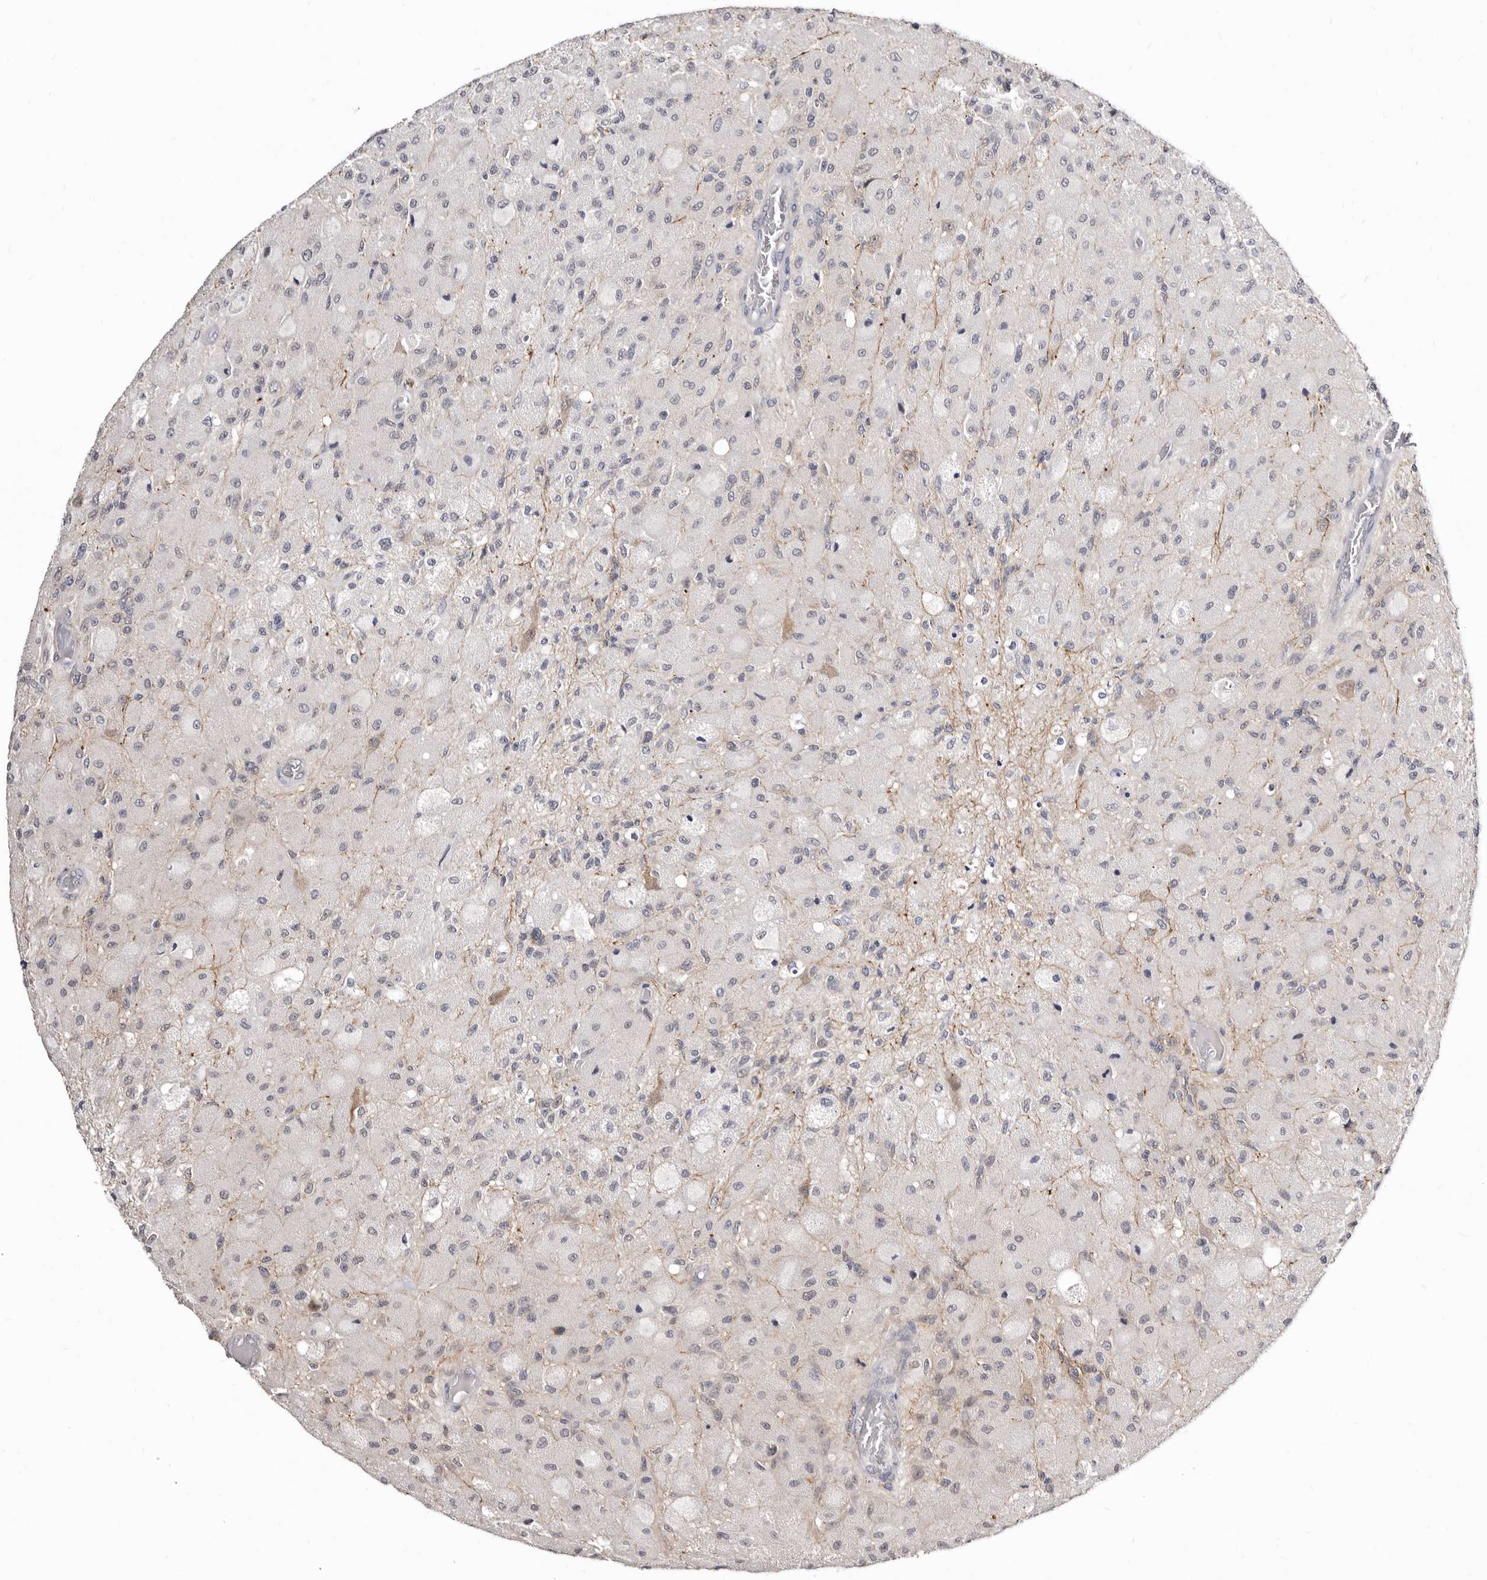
{"staining": {"intensity": "negative", "quantity": "none", "location": "none"}, "tissue": "glioma", "cell_type": "Tumor cells", "image_type": "cancer", "snomed": [{"axis": "morphology", "description": "Normal tissue, NOS"}, {"axis": "morphology", "description": "Glioma, malignant, High grade"}, {"axis": "topography", "description": "Cerebral cortex"}], "caption": "High magnification brightfield microscopy of glioma stained with DAB (brown) and counterstained with hematoxylin (blue): tumor cells show no significant expression. (Immunohistochemistry, brightfield microscopy, high magnification).", "gene": "KLHL4", "patient": {"sex": "male", "age": 77}}